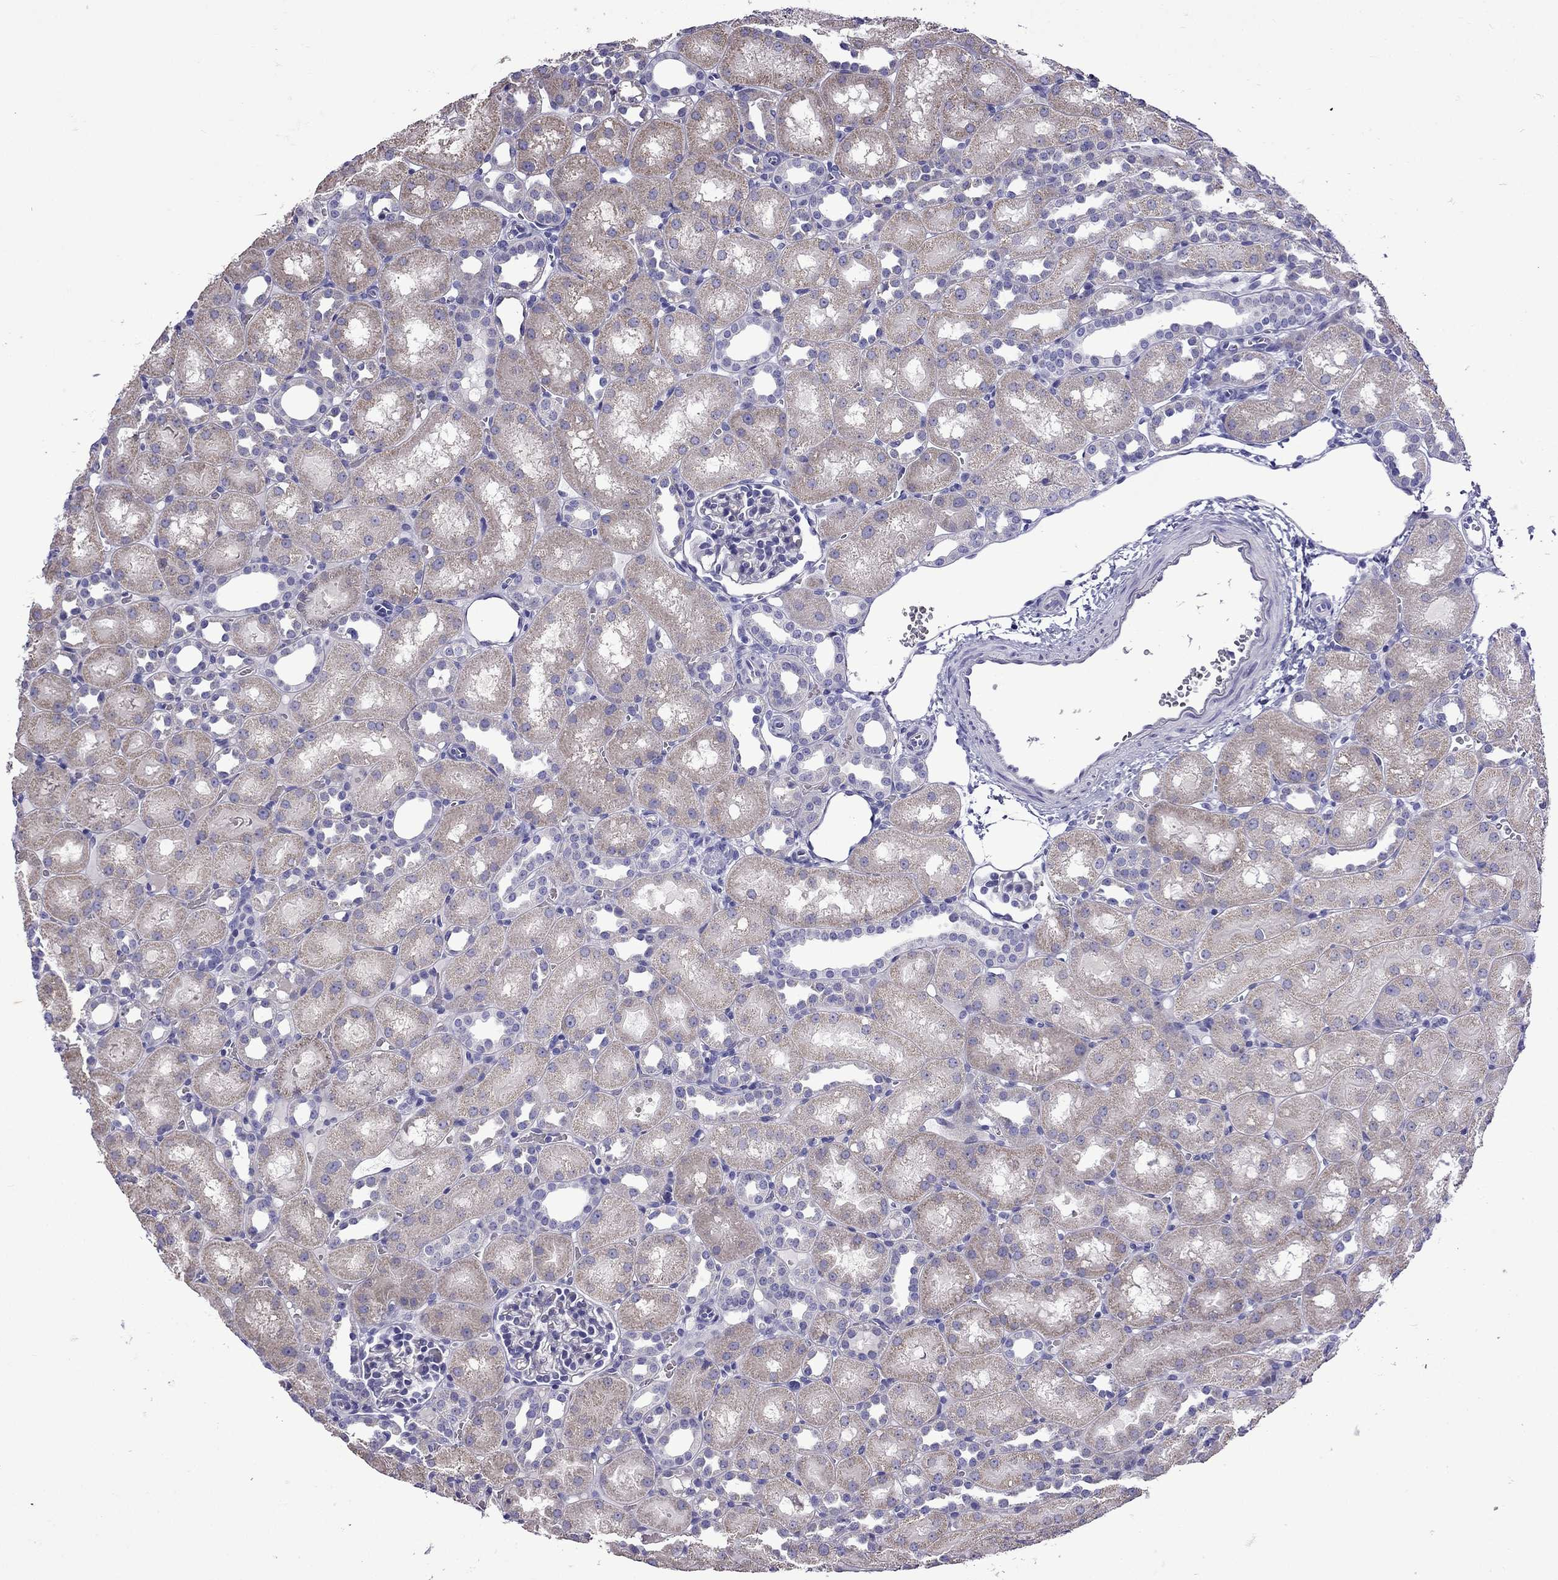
{"staining": {"intensity": "negative", "quantity": "none", "location": "none"}, "tissue": "kidney", "cell_type": "Cells in glomeruli", "image_type": "normal", "snomed": [{"axis": "morphology", "description": "Normal tissue, NOS"}, {"axis": "topography", "description": "Kidney"}], "caption": "Histopathology image shows no significant protein positivity in cells in glomeruli of normal kidney. (DAB (3,3'-diaminobenzidine) immunohistochemistry (IHC) visualized using brightfield microscopy, high magnification).", "gene": "TDRD1", "patient": {"sex": "male", "age": 1}}